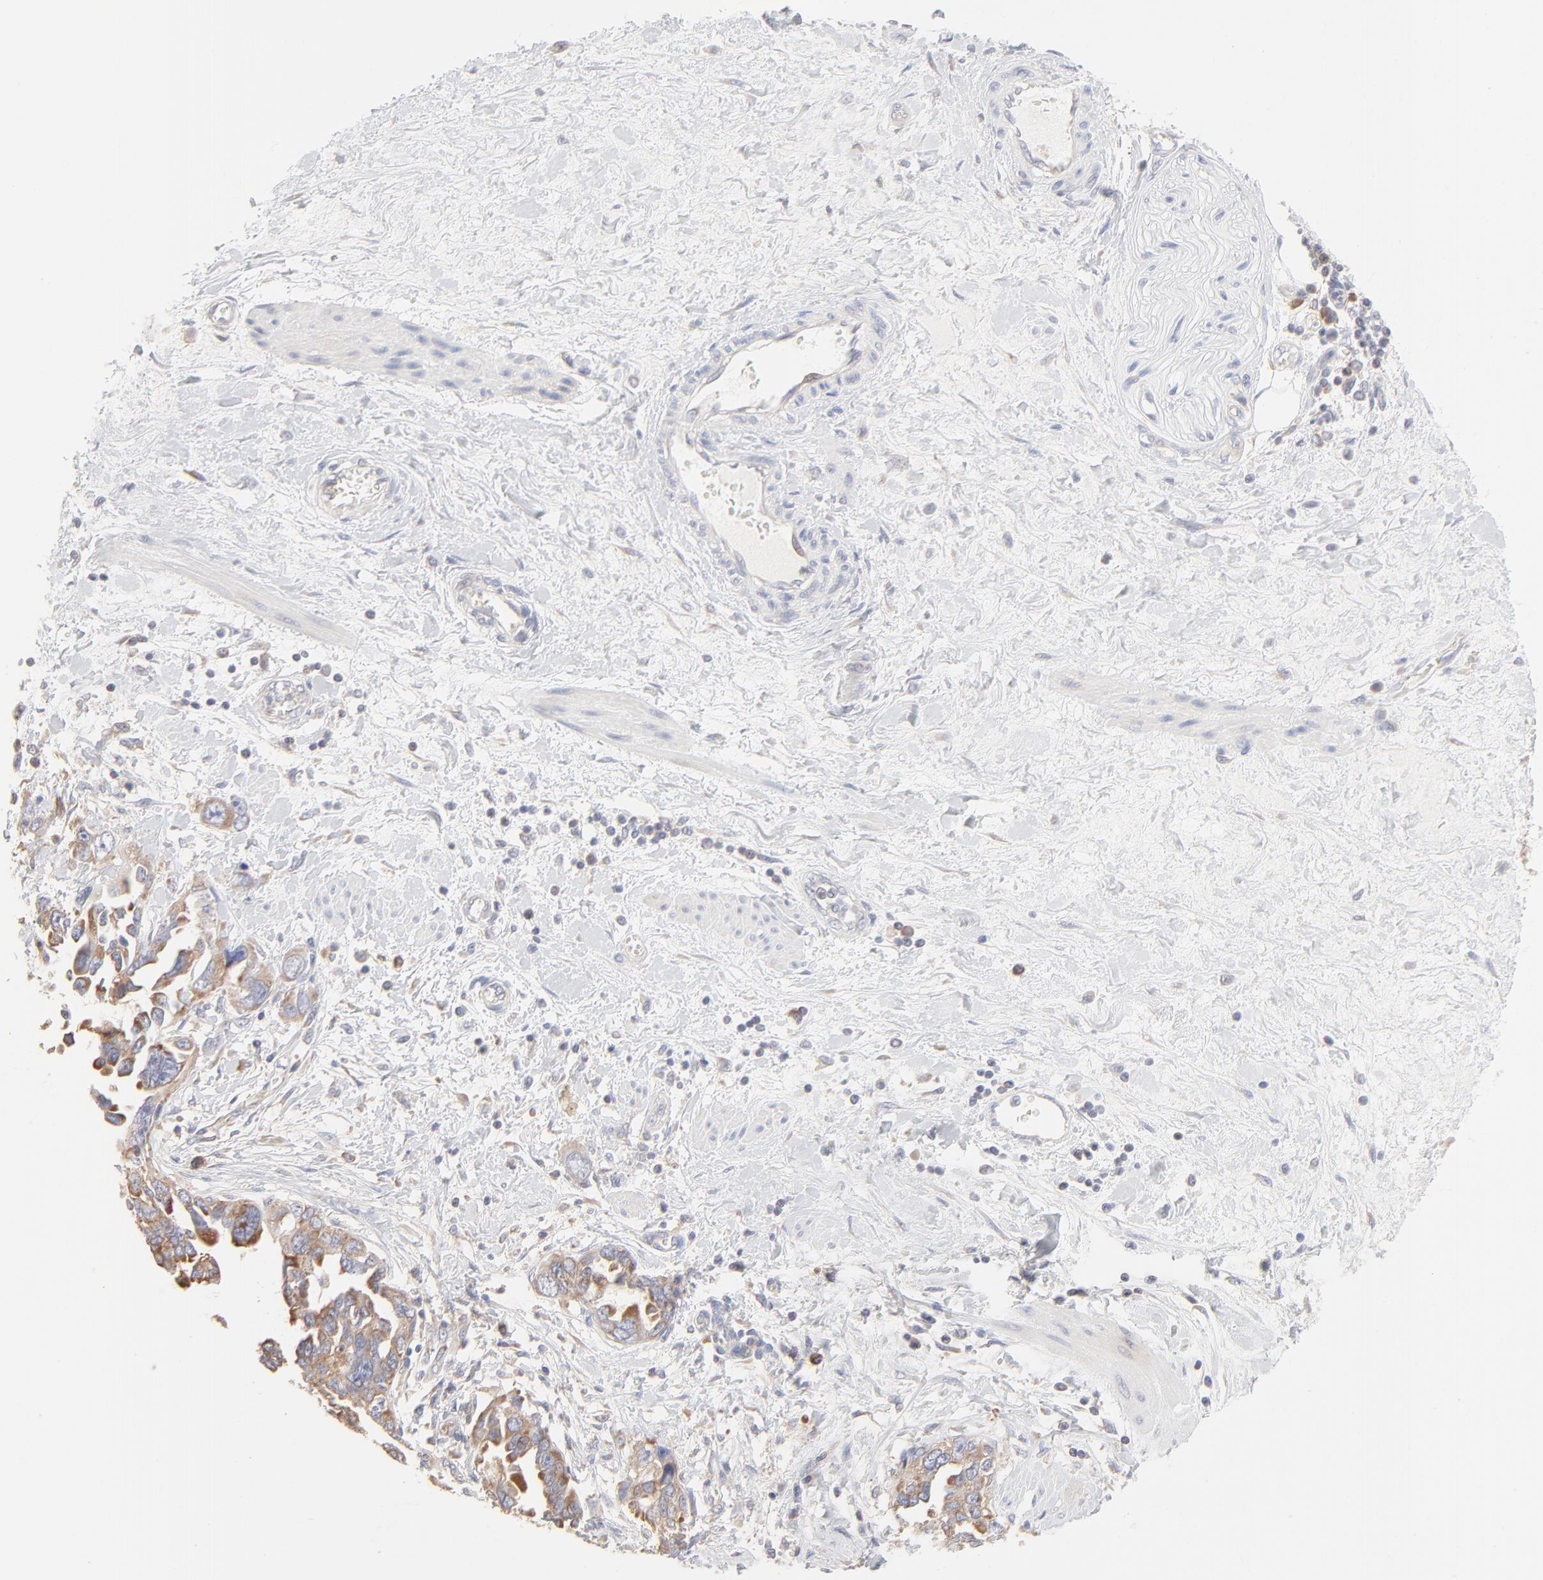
{"staining": {"intensity": "moderate", "quantity": ">75%", "location": "cytoplasmic/membranous"}, "tissue": "ovarian cancer", "cell_type": "Tumor cells", "image_type": "cancer", "snomed": [{"axis": "morphology", "description": "Cystadenocarcinoma, serous, NOS"}, {"axis": "topography", "description": "Ovary"}], "caption": "Protein staining exhibits moderate cytoplasmic/membranous expression in approximately >75% of tumor cells in ovarian cancer (serous cystadenocarcinoma).", "gene": "RPS21", "patient": {"sex": "female", "age": 63}}